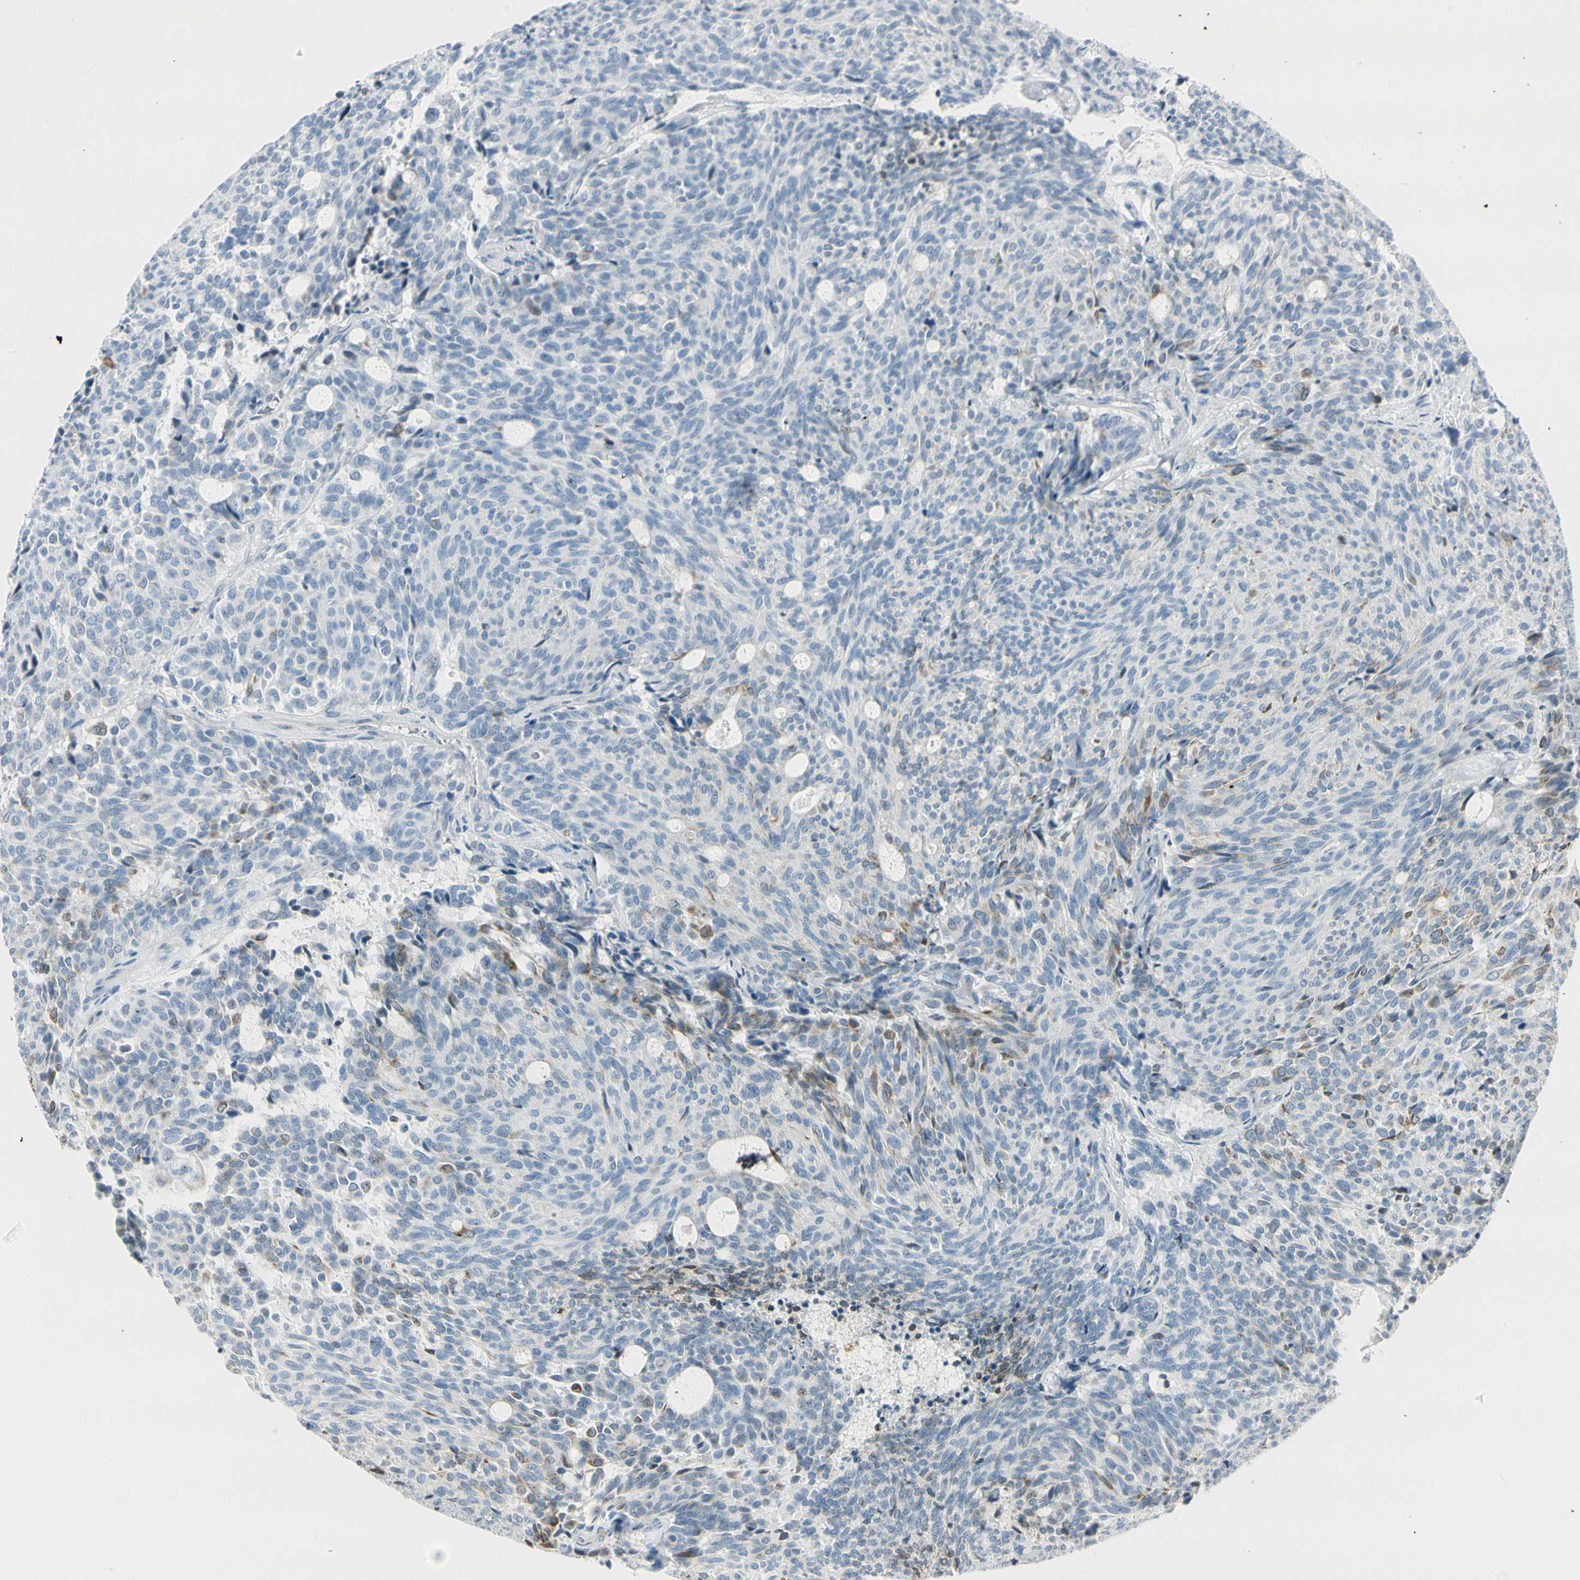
{"staining": {"intensity": "negative", "quantity": "none", "location": "none"}, "tissue": "carcinoid", "cell_type": "Tumor cells", "image_type": "cancer", "snomed": [{"axis": "morphology", "description": "Carcinoid, malignant, NOS"}, {"axis": "topography", "description": "Pancreas"}], "caption": "A histopathology image of human carcinoid is negative for staining in tumor cells. (IHC, brightfield microscopy, high magnification).", "gene": "TNFSF11", "patient": {"sex": "female", "age": 54}}